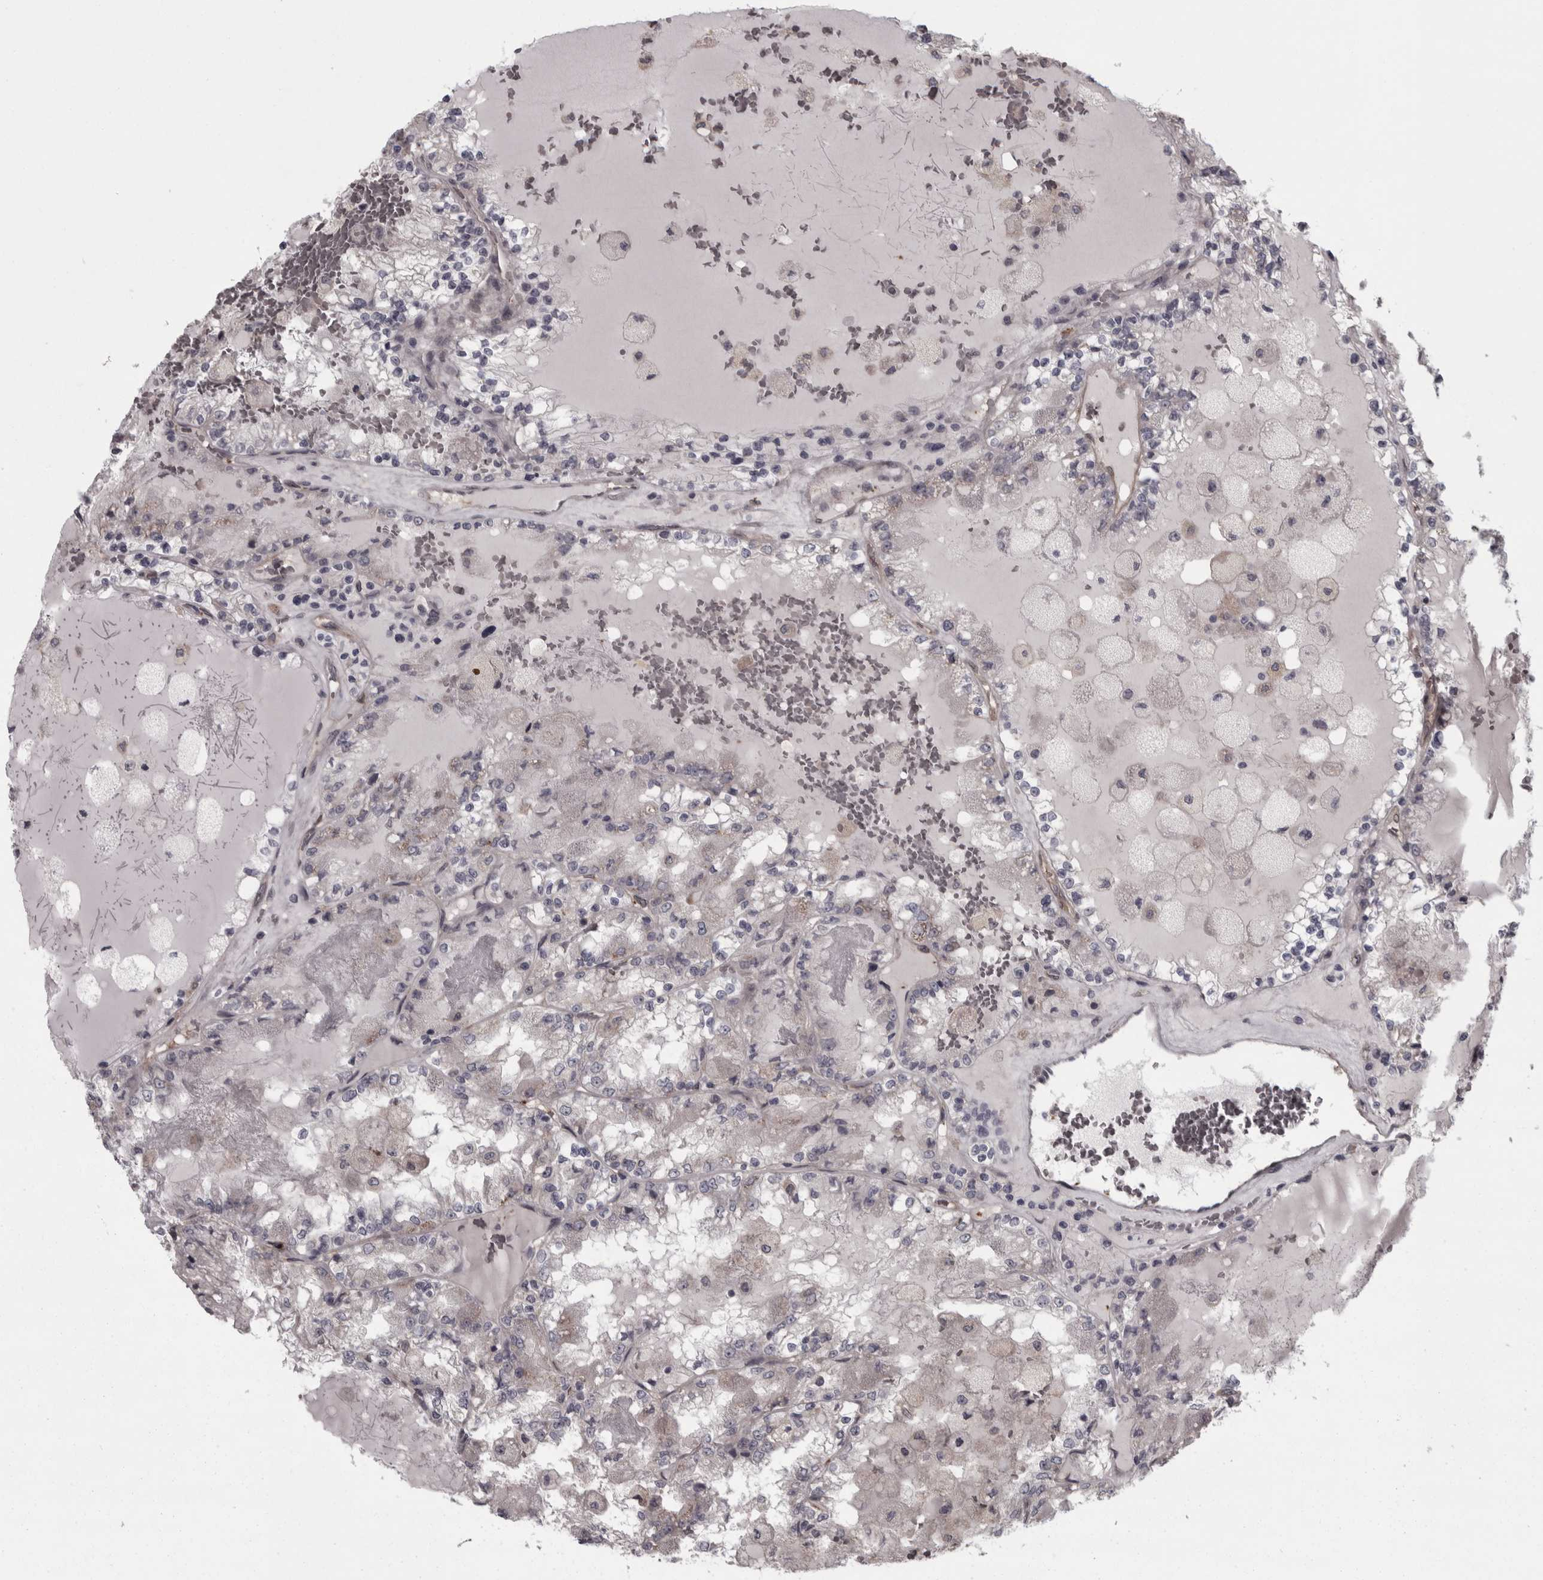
{"staining": {"intensity": "negative", "quantity": "none", "location": "none"}, "tissue": "renal cancer", "cell_type": "Tumor cells", "image_type": "cancer", "snomed": [{"axis": "morphology", "description": "Adenocarcinoma, NOS"}, {"axis": "topography", "description": "Kidney"}], "caption": "Immunohistochemical staining of human adenocarcinoma (renal) displays no significant expression in tumor cells. (DAB (3,3'-diaminobenzidine) immunohistochemistry (IHC) visualized using brightfield microscopy, high magnification).", "gene": "RSU1", "patient": {"sex": "female", "age": 56}}